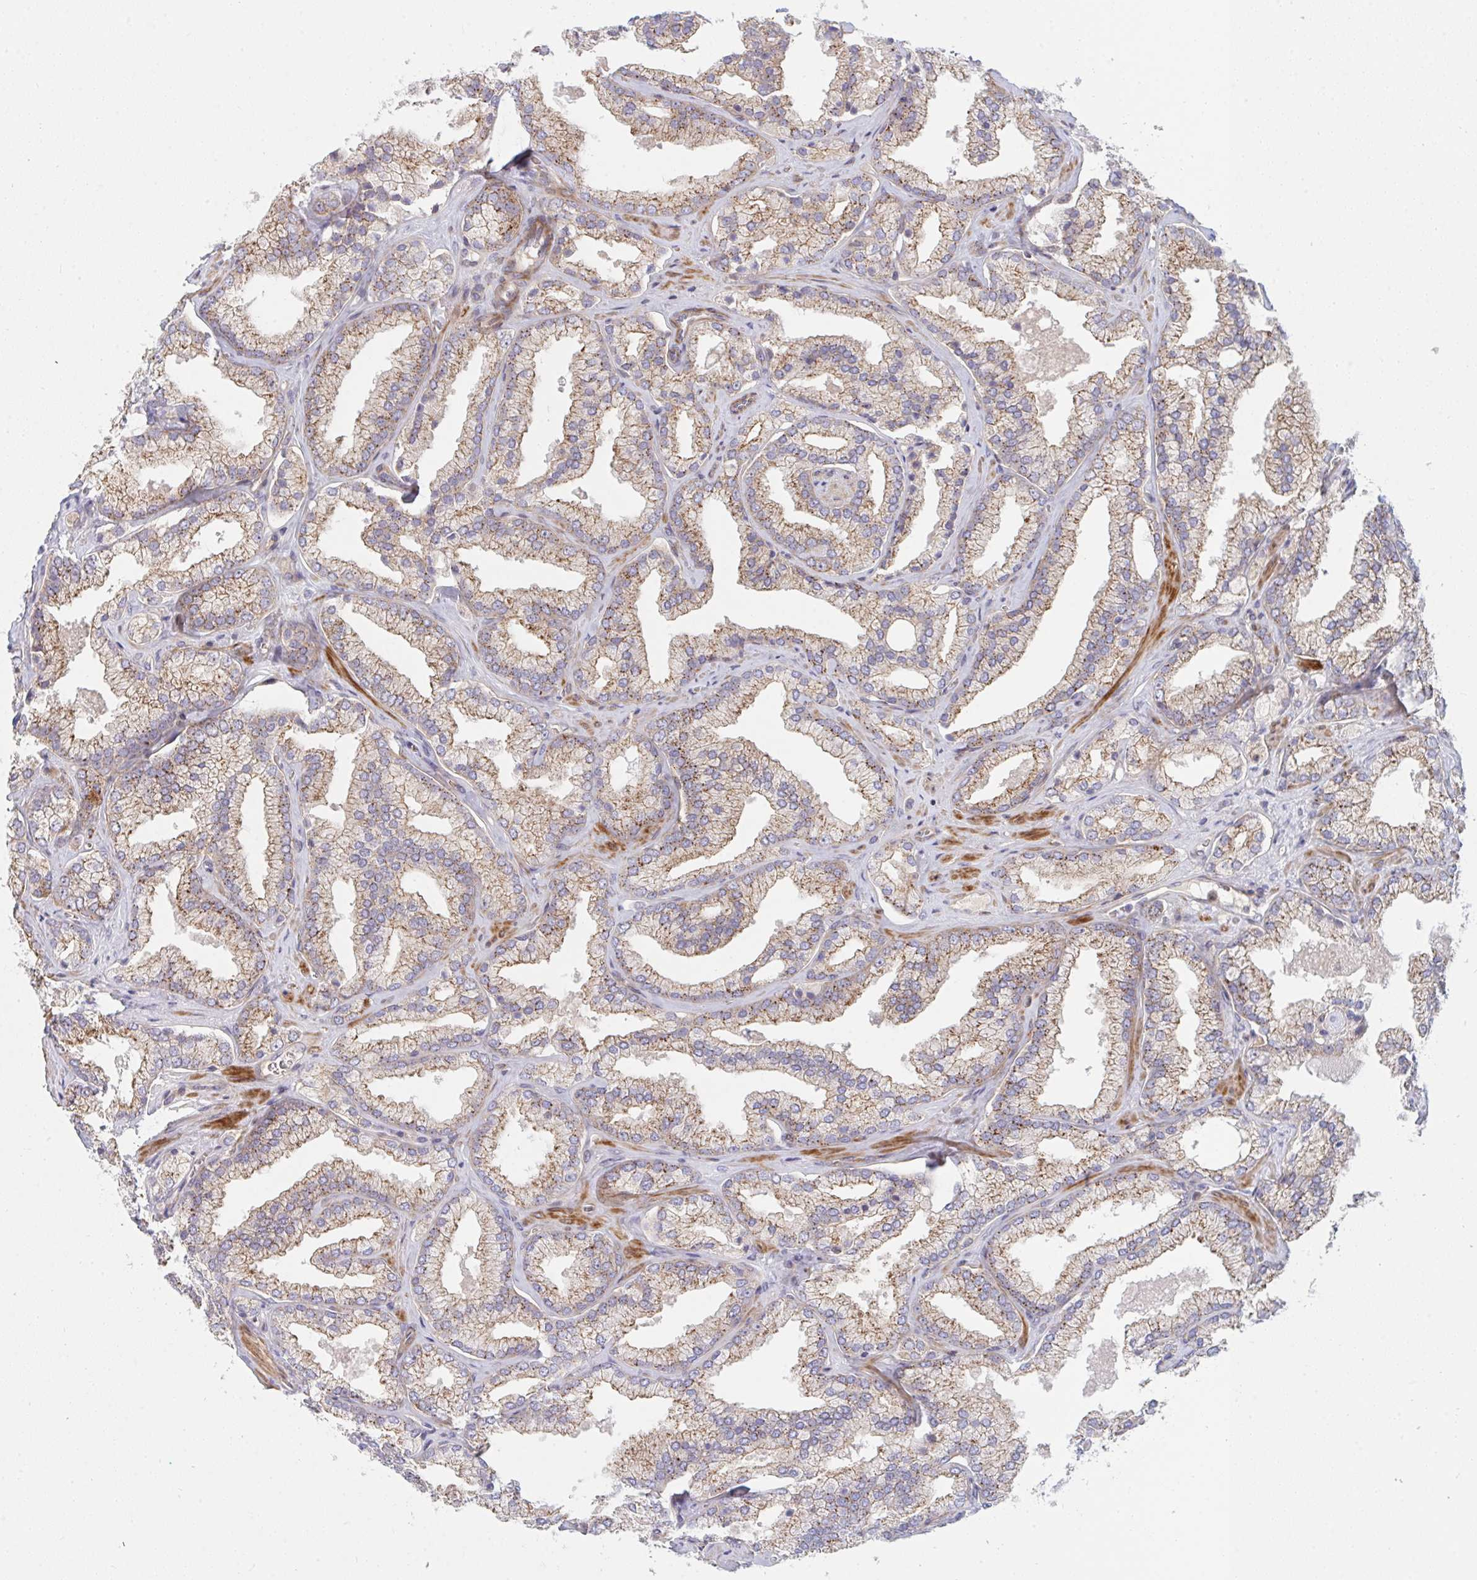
{"staining": {"intensity": "moderate", "quantity": ">75%", "location": "cytoplasmic/membranous"}, "tissue": "prostate cancer", "cell_type": "Tumor cells", "image_type": "cancer", "snomed": [{"axis": "morphology", "description": "Adenocarcinoma, High grade"}, {"axis": "topography", "description": "Prostate"}], "caption": "Immunohistochemical staining of prostate cancer (adenocarcinoma (high-grade)) displays medium levels of moderate cytoplasmic/membranous positivity in approximately >75% of tumor cells. The staining is performed using DAB brown chromogen to label protein expression. The nuclei are counter-stained blue using hematoxylin.", "gene": "TNFSF4", "patient": {"sex": "male", "age": 68}}